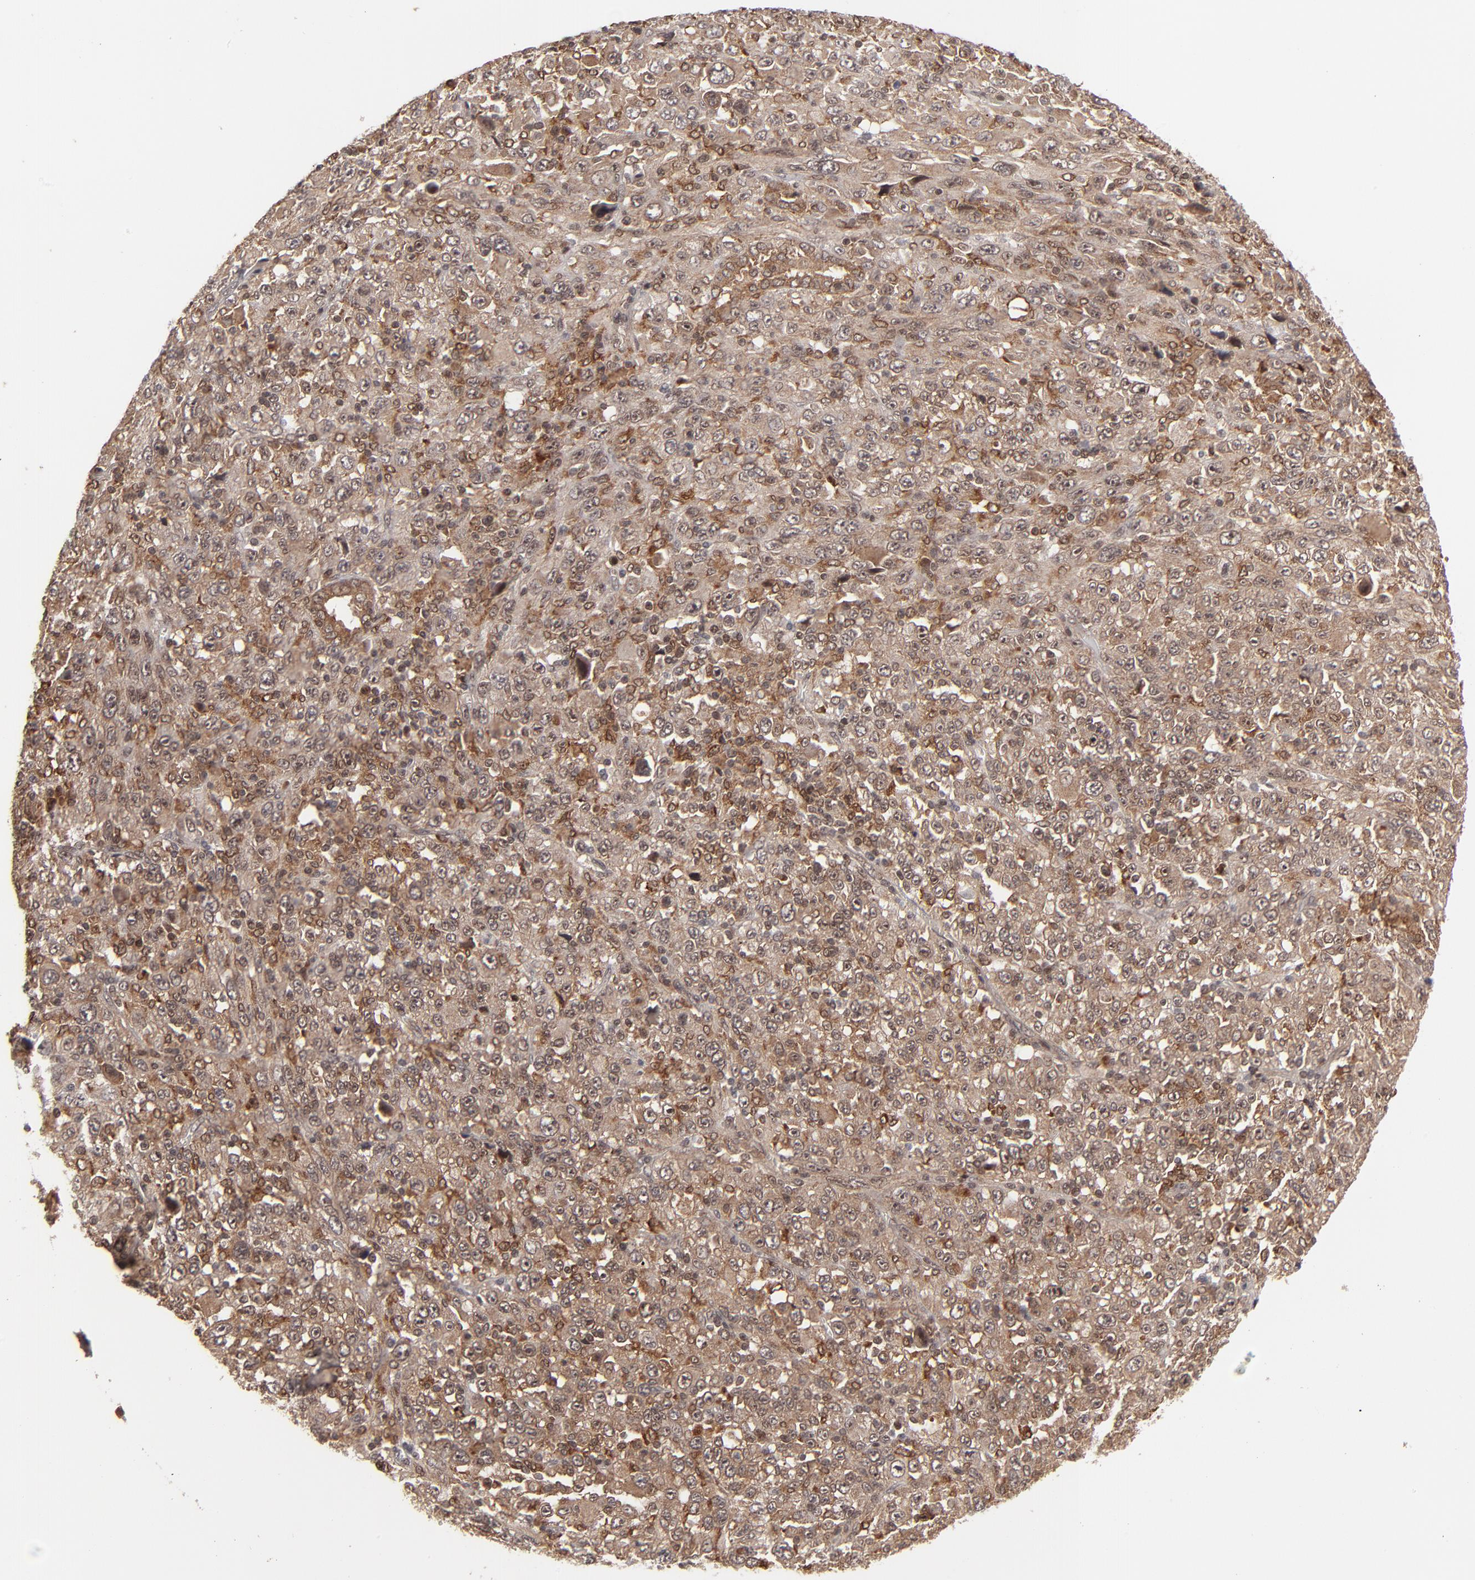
{"staining": {"intensity": "strong", "quantity": ">75%", "location": "cytoplasmic/membranous,nuclear"}, "tissue": "melanoma", "cell_type": "Tumor cells", "image_type": "cancer", "snomed": [{"axis": "morphology", "description": "Malignant melanoma, Metastatic site"}, {"axis": "topography", "description": "Skin"}], "caption": "Immunohistochemical staining of human malignant melanoma (metastatic site) reveals high levels of strong cytoplasmic/membranous and nuclear protein expression in about >75% of tumor cells.", "gene": "RGS6", "patient": {"sex": "female", "age": 56}}